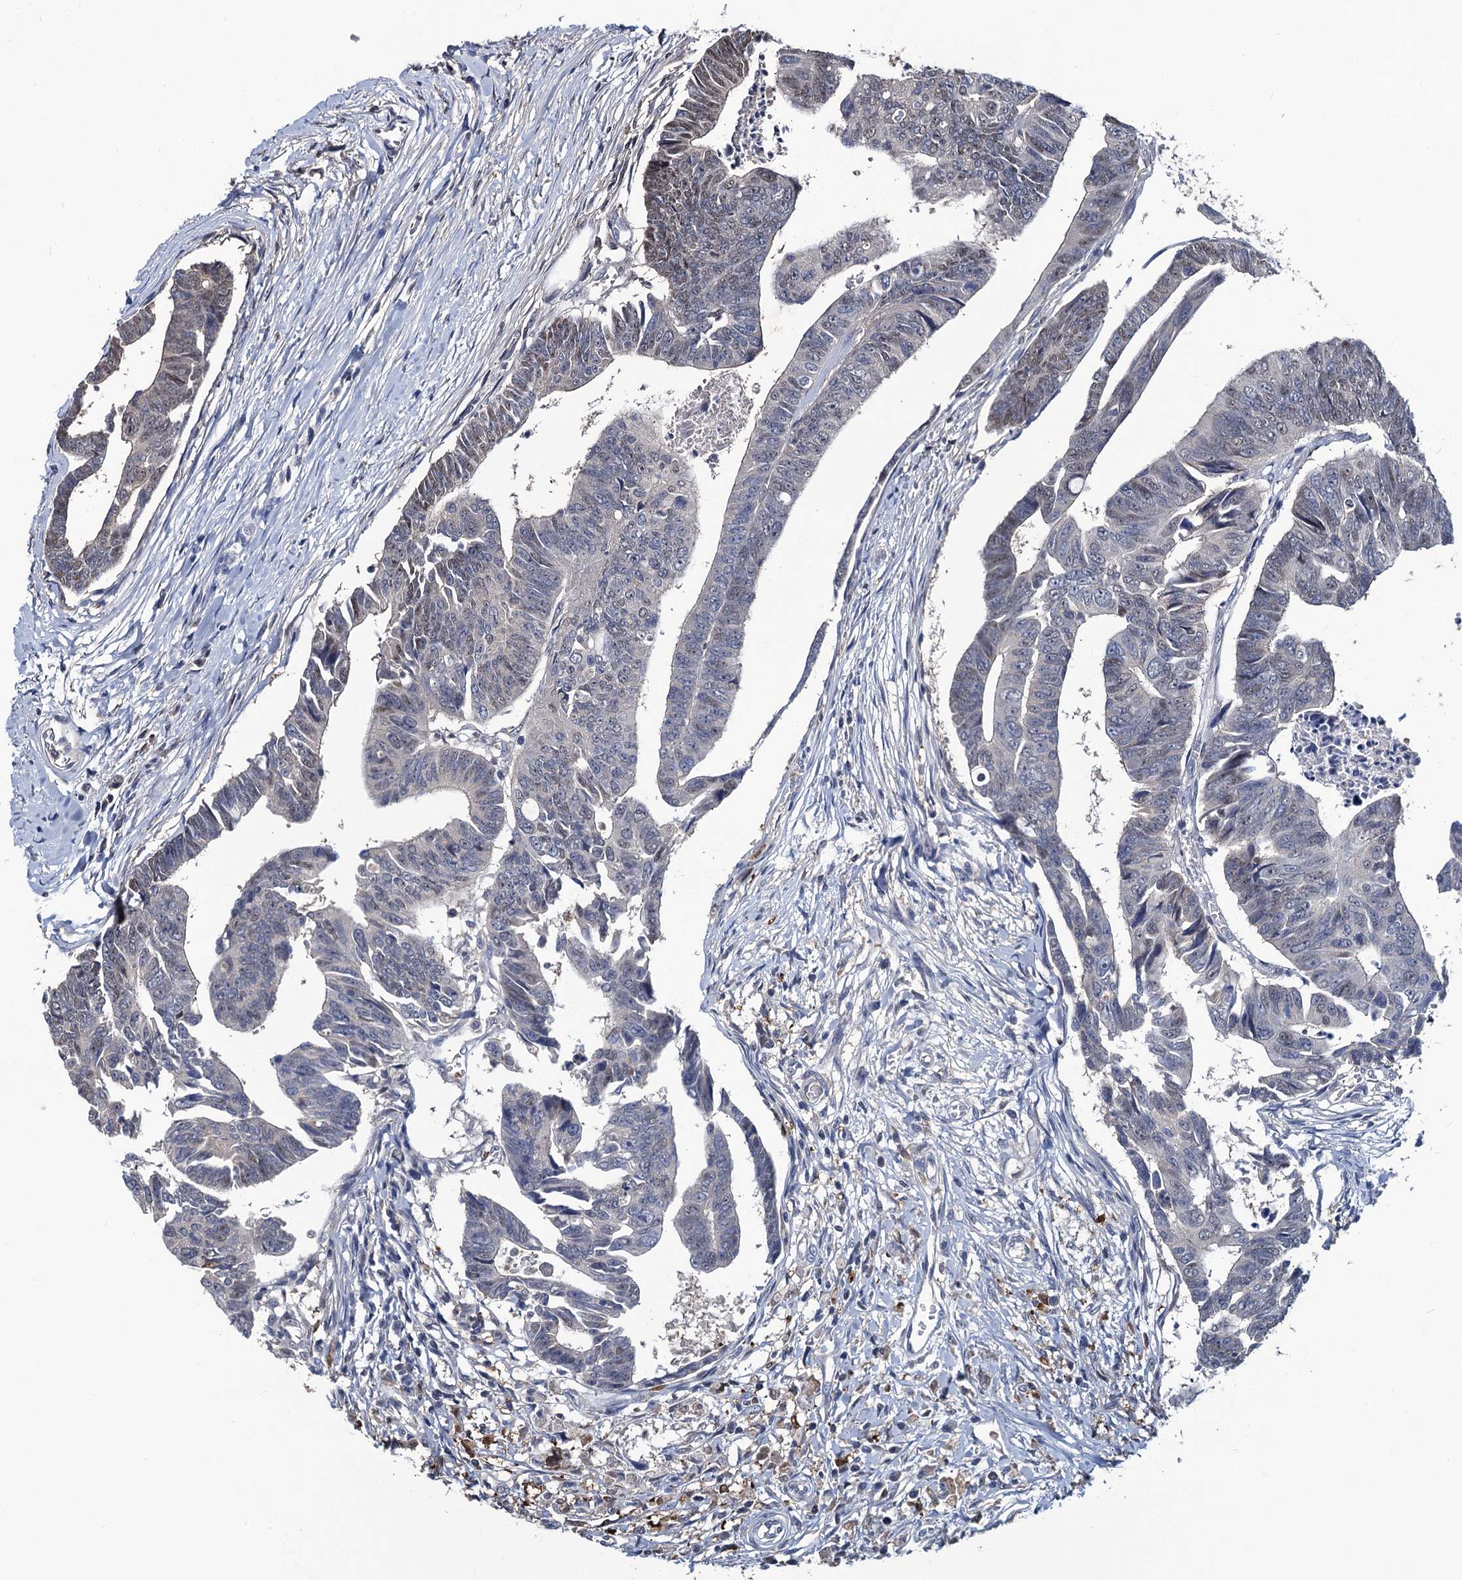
{"staining": {"intensity": "weak", "quantity": "<25%", "location": "nuclear"}, "tissue": "colorectal cancer", "cell_type": "Tumor cells", "image_type": "cancer", "snomed": [{"axis": "morphology", "description": "Adenocarcinoma, NOS"}, {"axis": "topography", "description": "Rectum"}], "caption": "Immunohistochemical staining of colorectal cancer exhibits no significant positivity in tumor cells.", "gene": "RTKN2", "patient": {"sex": "female", "age": 65}}